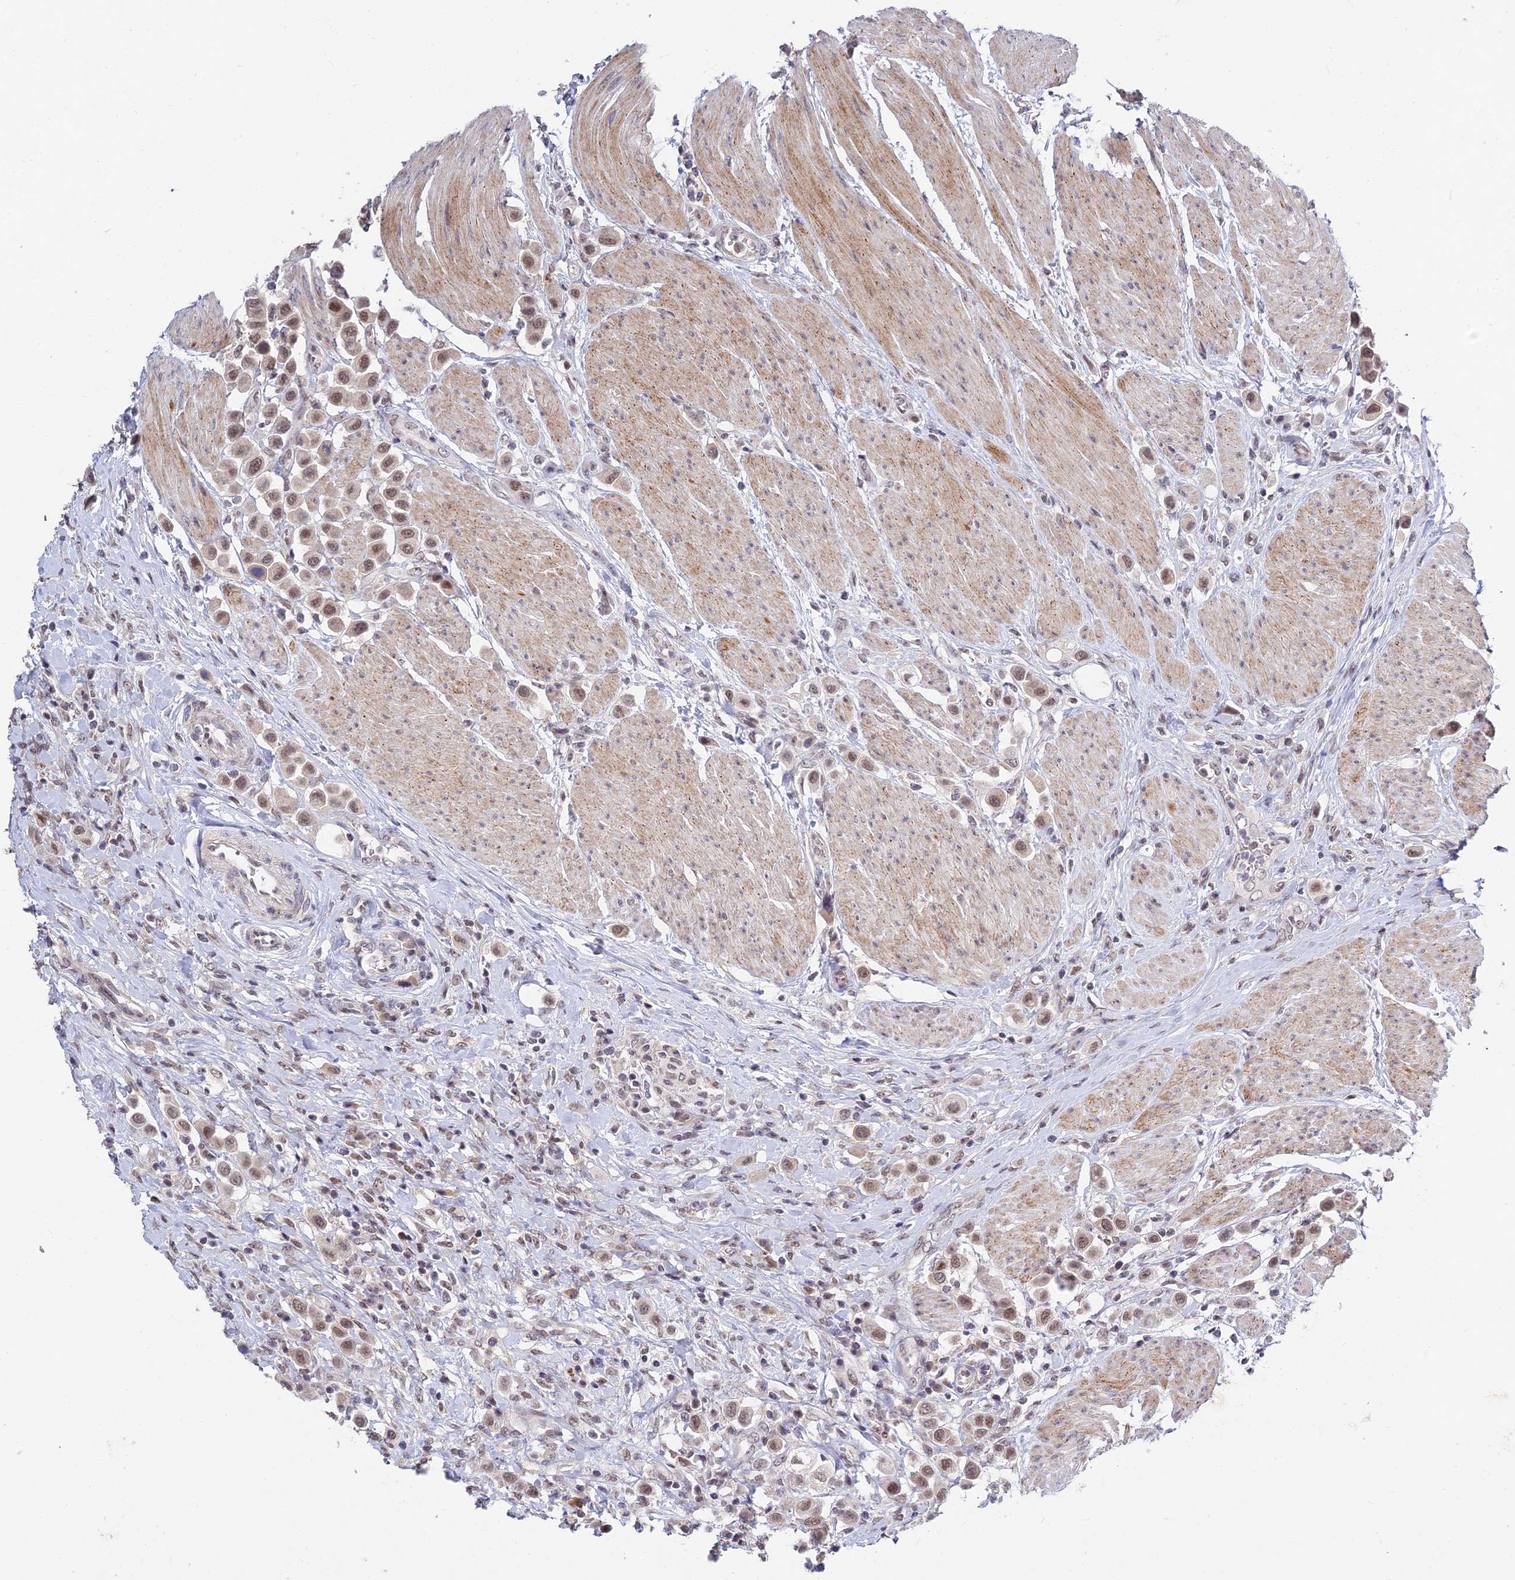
{"staining": {"intensity": "moderate", "quantity": ">75%", "location": "nuclear"}, "tissue": "urothelial cancer", "cell_type": "Tumor cells", "image_type": "cancer", "snomed": [{"axis": "morphology", "description": "Urothelial carcinoma, High grade"}, {"axis": "topography", "description": "Urinary bladder"}], "caption": "This is an image of immunohistochemistry staining of urothelial carcinoma (high-grade), which shows moderate expression in the nuclear of tumor cells.", "gene": "RAVER1", "patient": {"sex": "male", "age": 50}}